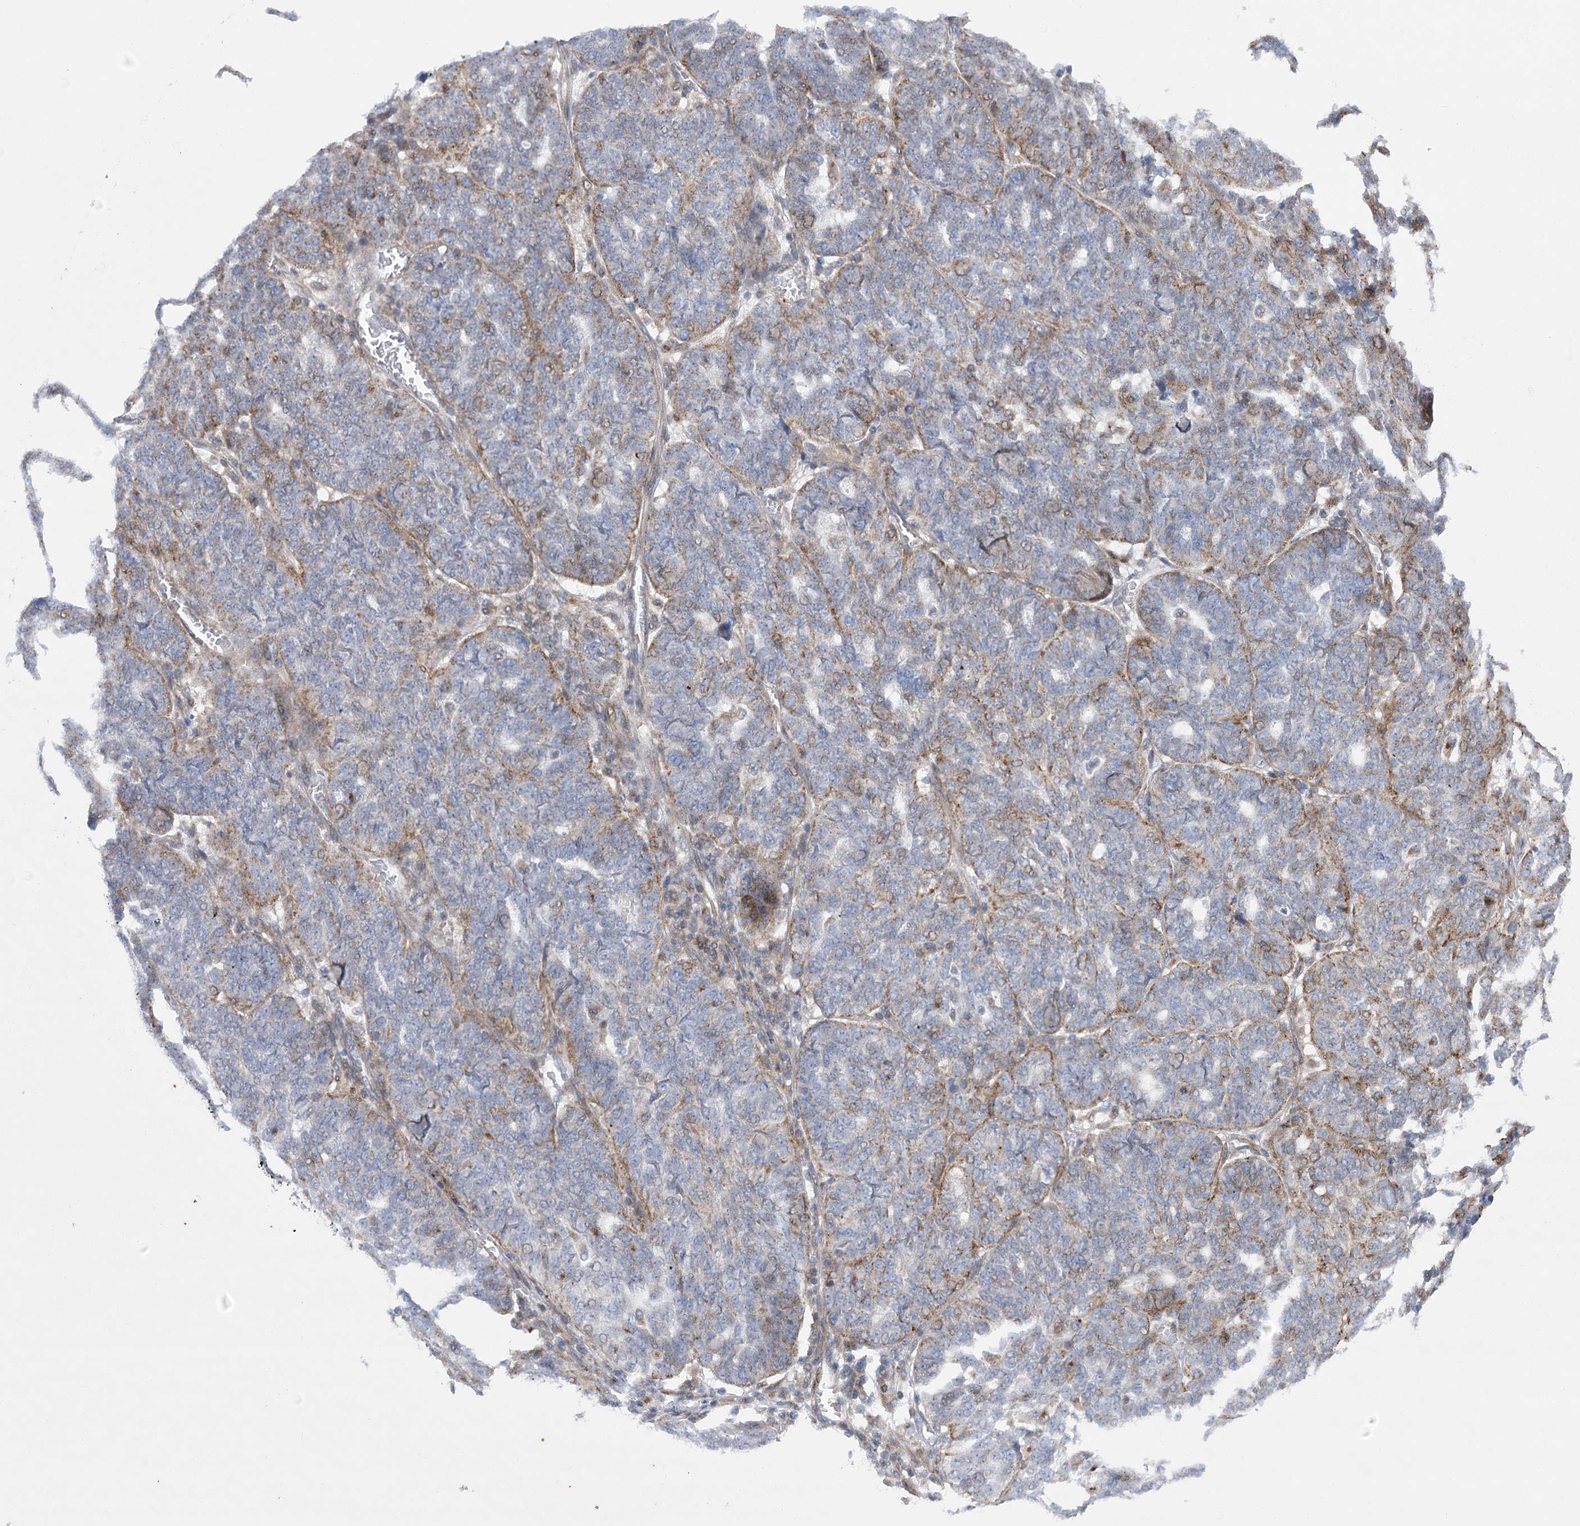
{"staining": {"intensity": "moderate", "quantity": "25%-75%", "location": "cytoplasmic/membranous"}, "tissue": "ovarian cancer", "cell_type": "Tumor cells", "image_type": "cancer", "snomed": [{"axis": "morphology", "description": "Cystadenocarcinoma, serous, NOS"}, {"axis": "topography", "description": "Ovary"}], "caption": "Ovarian serous cystadenocarcinoma tissue reveals moderate cytoplasmic/membranous expression in approximately 25%-75% of tumor cells The staining is performed using DAB (3,3'-diaminobenzidine) brown chromogen to label protein expression. The nuclei are counter-stained blue using hematoxylin.", "gene": "NME7", "patient": {"sex": "female", "age": 59}}